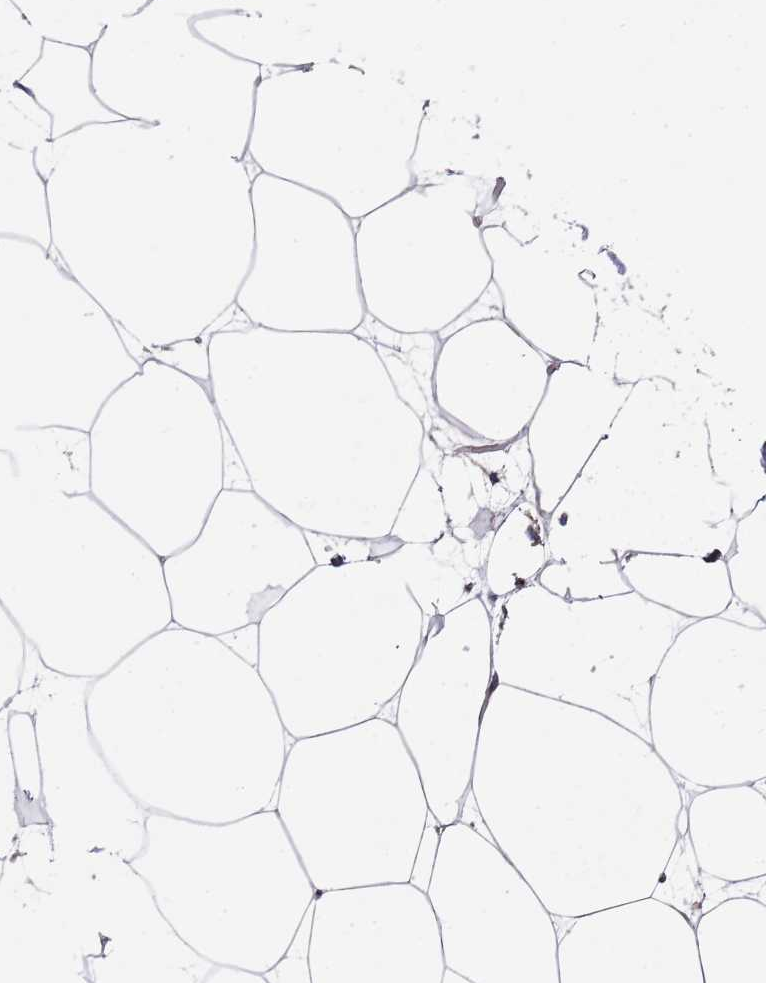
{"staining": {"intensity": "negative", "quantity": "none", "location": "none"}, "tissue": "adipose tissue", "cell_type": "Adipocytes", "image_type": "normal", "snomed": [{"axis": "morphology", "description": "Normal tissue, NOS"}, {"axis": "topography", "description": "Adipose tissue"}], "caption": "Histopathology image shows no protein expression in adipocytes of benign adipose tissue.", "gene": "SCAPER", "patient": {"sex": "female", "age": 37}}